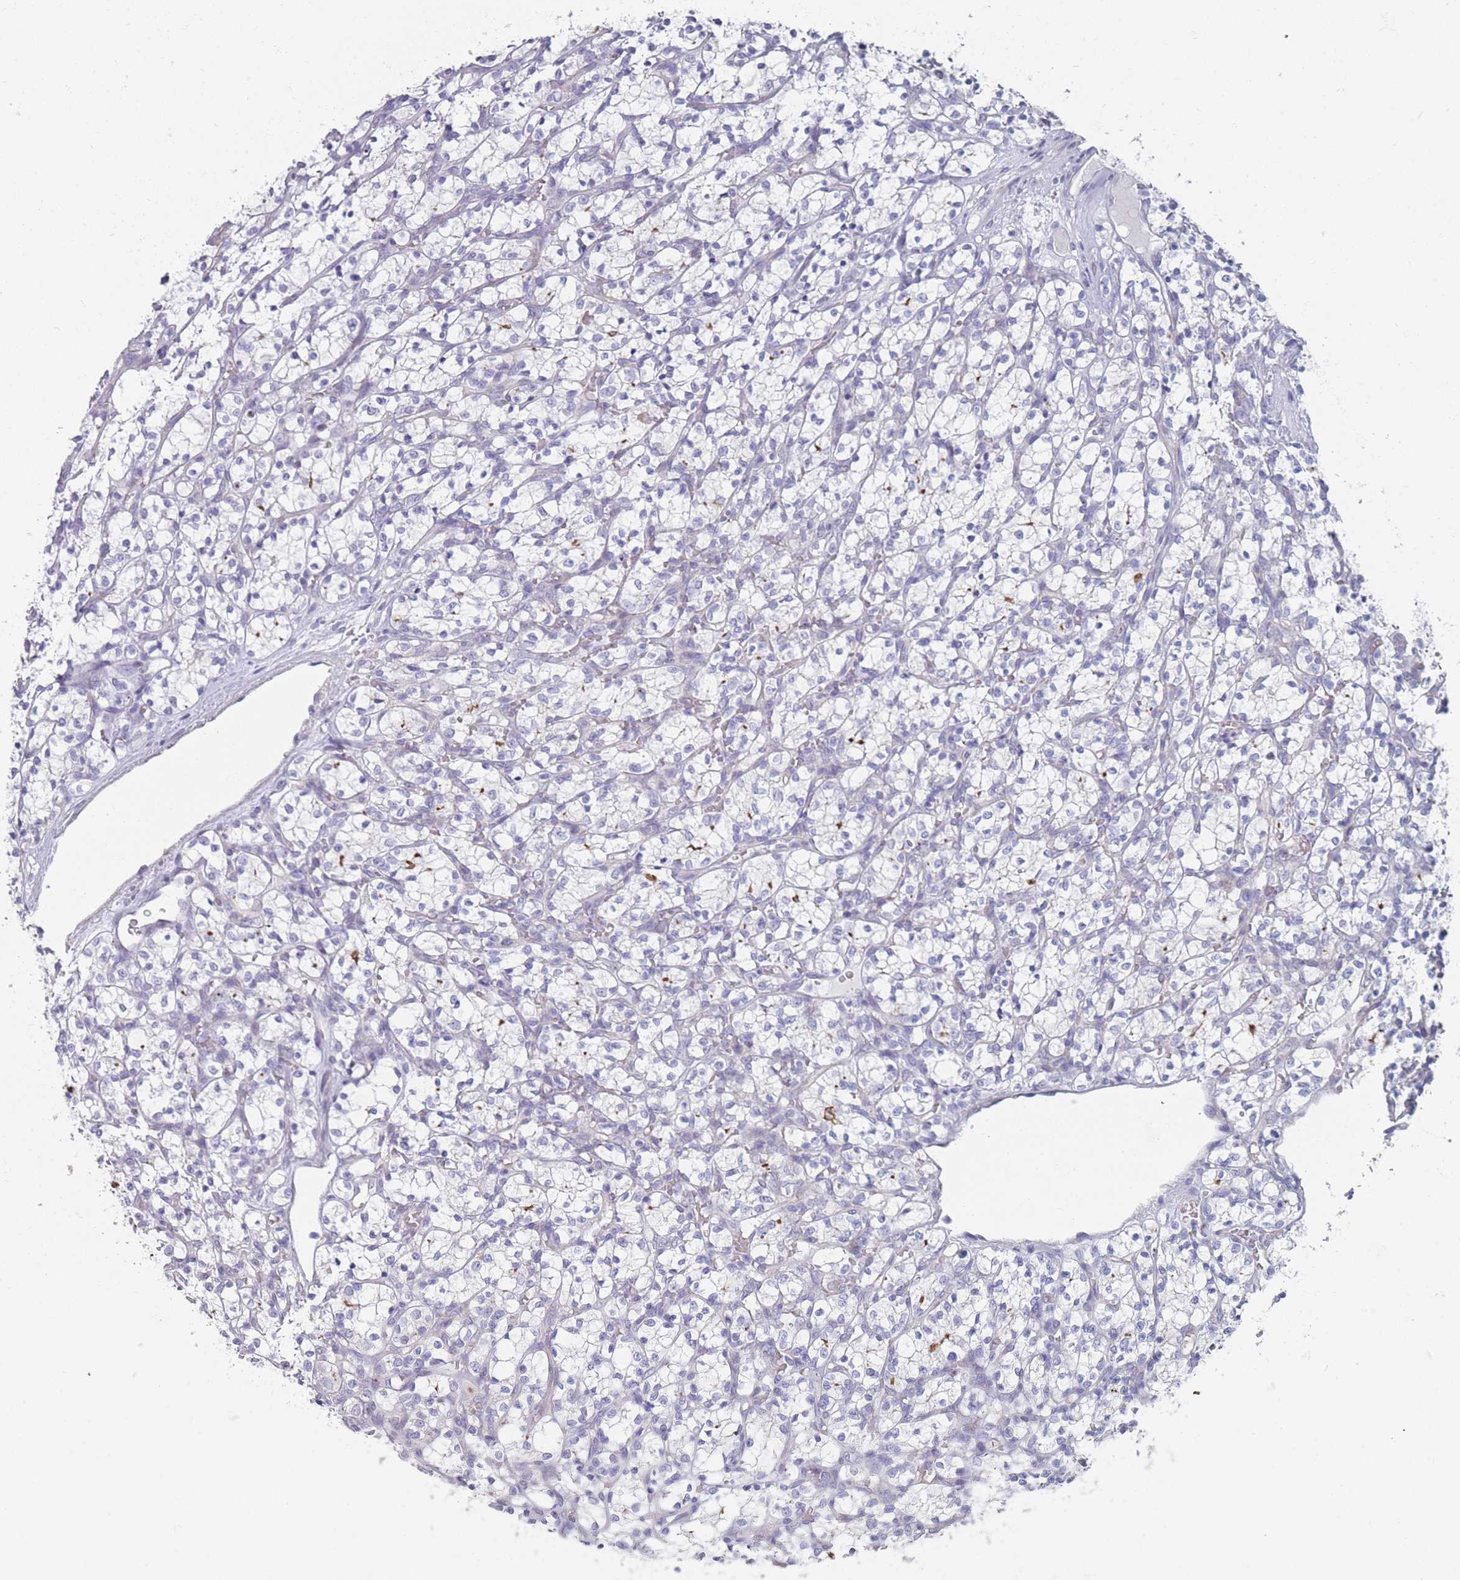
{"staining": {"intensity": "negative", "quantity": "none", "location": "none"}, "tissue": "renal cancer", "cell_type": "Tumor cells", "image_type": "cancer", "snomed": [{"axis": "morphology", "description": "Adenocarcinoma, NOS"}, {"axis": "topography", "description": "Kidney"}], "caption": "This is a histopathology image of immunohistochemistry staining of adenocarcinoma (renal), which shows no expression in tumor cells.", "gene": "PIGU", "patient": {"sex": "female", "age": 69}}